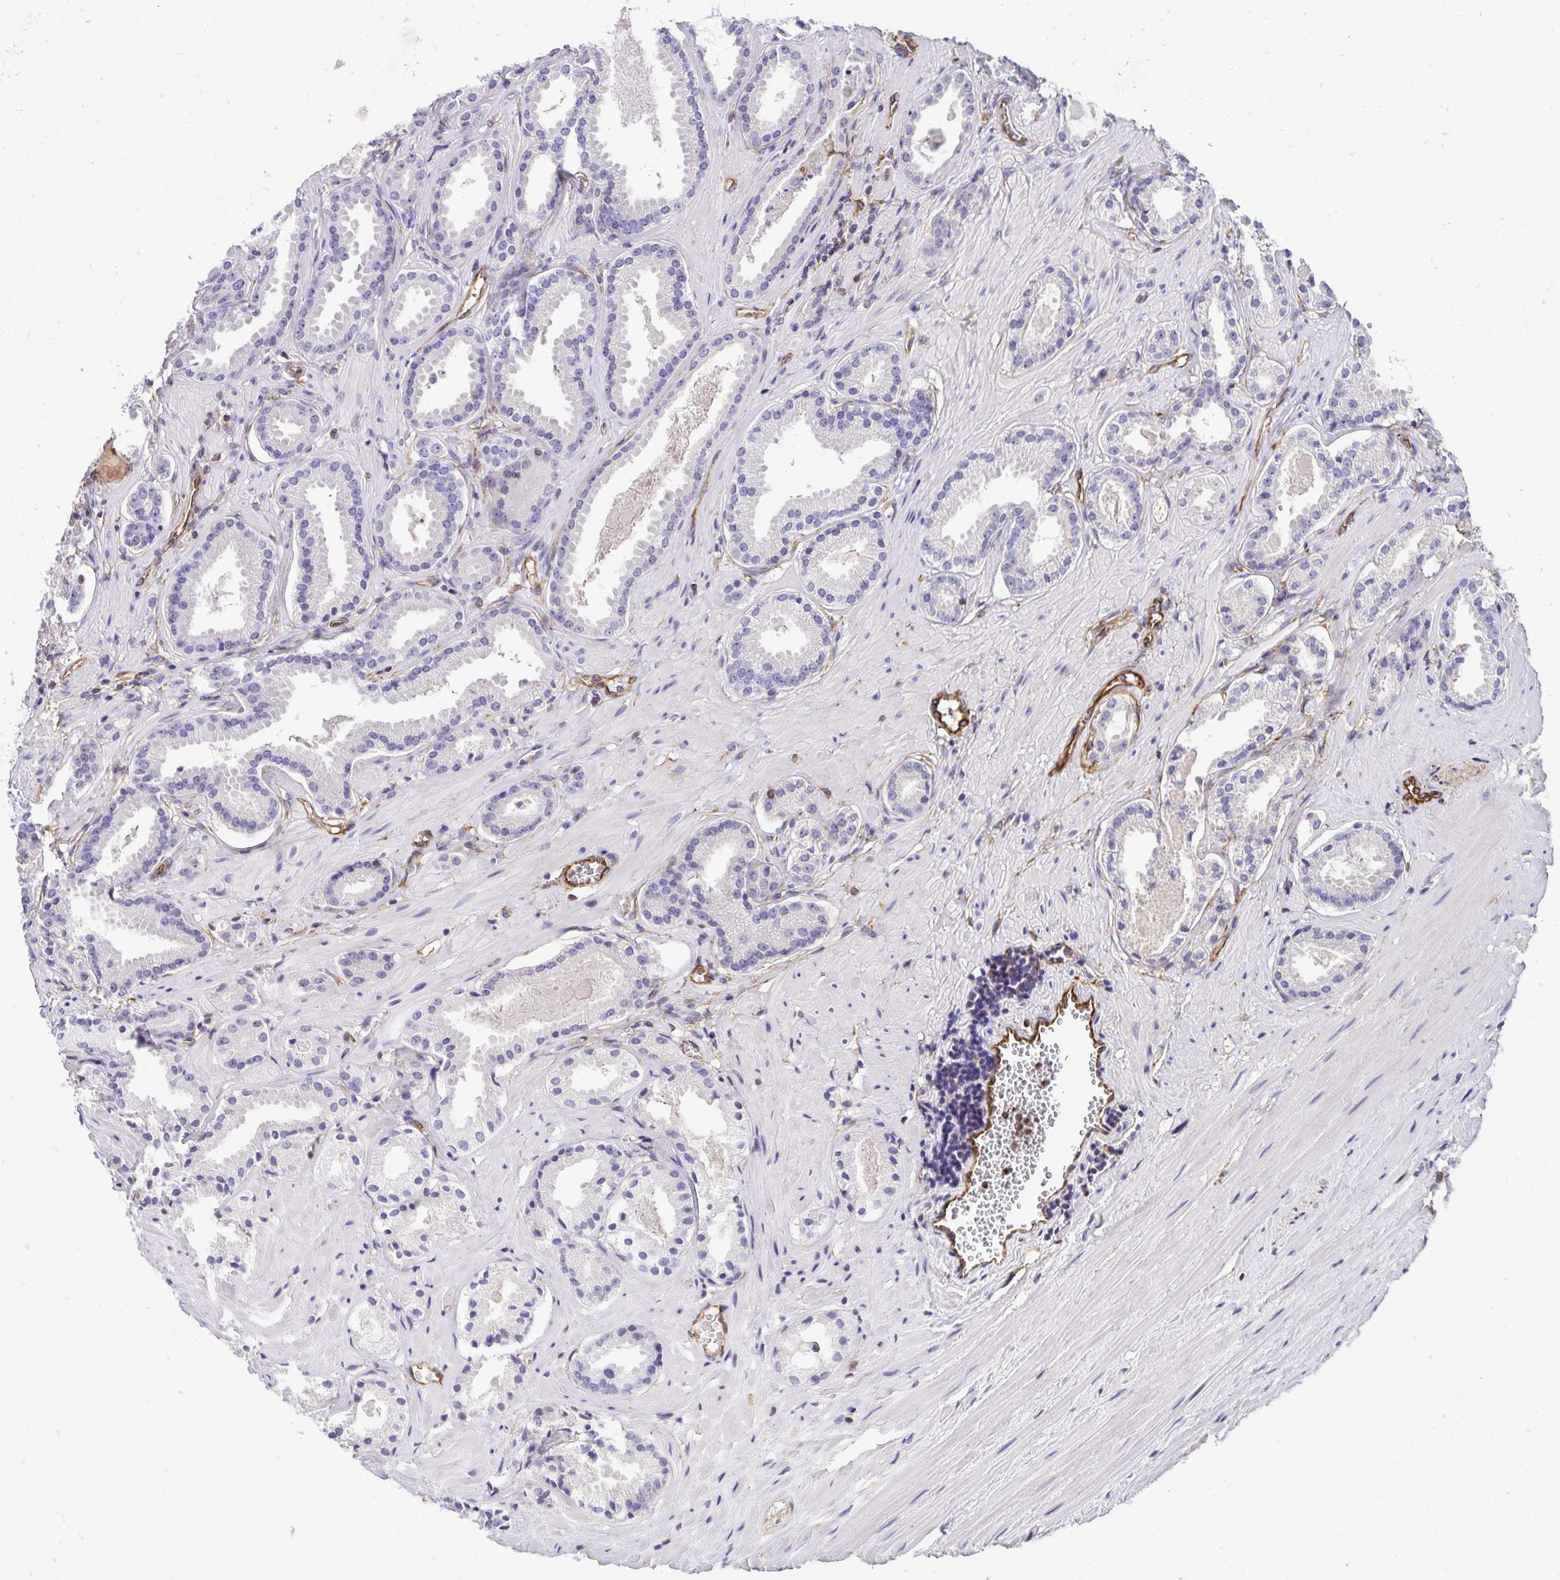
{"staining": {"intensity": "negative", "quantity": "none", "location": "none"}, "tissue": "prostate cancer", "cell_type": "Tumor cells", "image_type": "cancer", "snomed": [{"axis": "morphology", "description": "Adenocarcinoma, NOS"}, {"axis": "morphology", "description": "Adenocarcinoma, Low grade"}, {"axis": "topography", "description": "Prostate"}], "caption": "Immunohistochemistry photomicrograph of neoplastic tissue: human prostate adenocarcinoma stained with DAB (3,3'-diaminobenzidine) displays no significant protein positivity in tumor cells.", "gene": "TRPV6", "patient": {"sex": "male", "age": 64}}